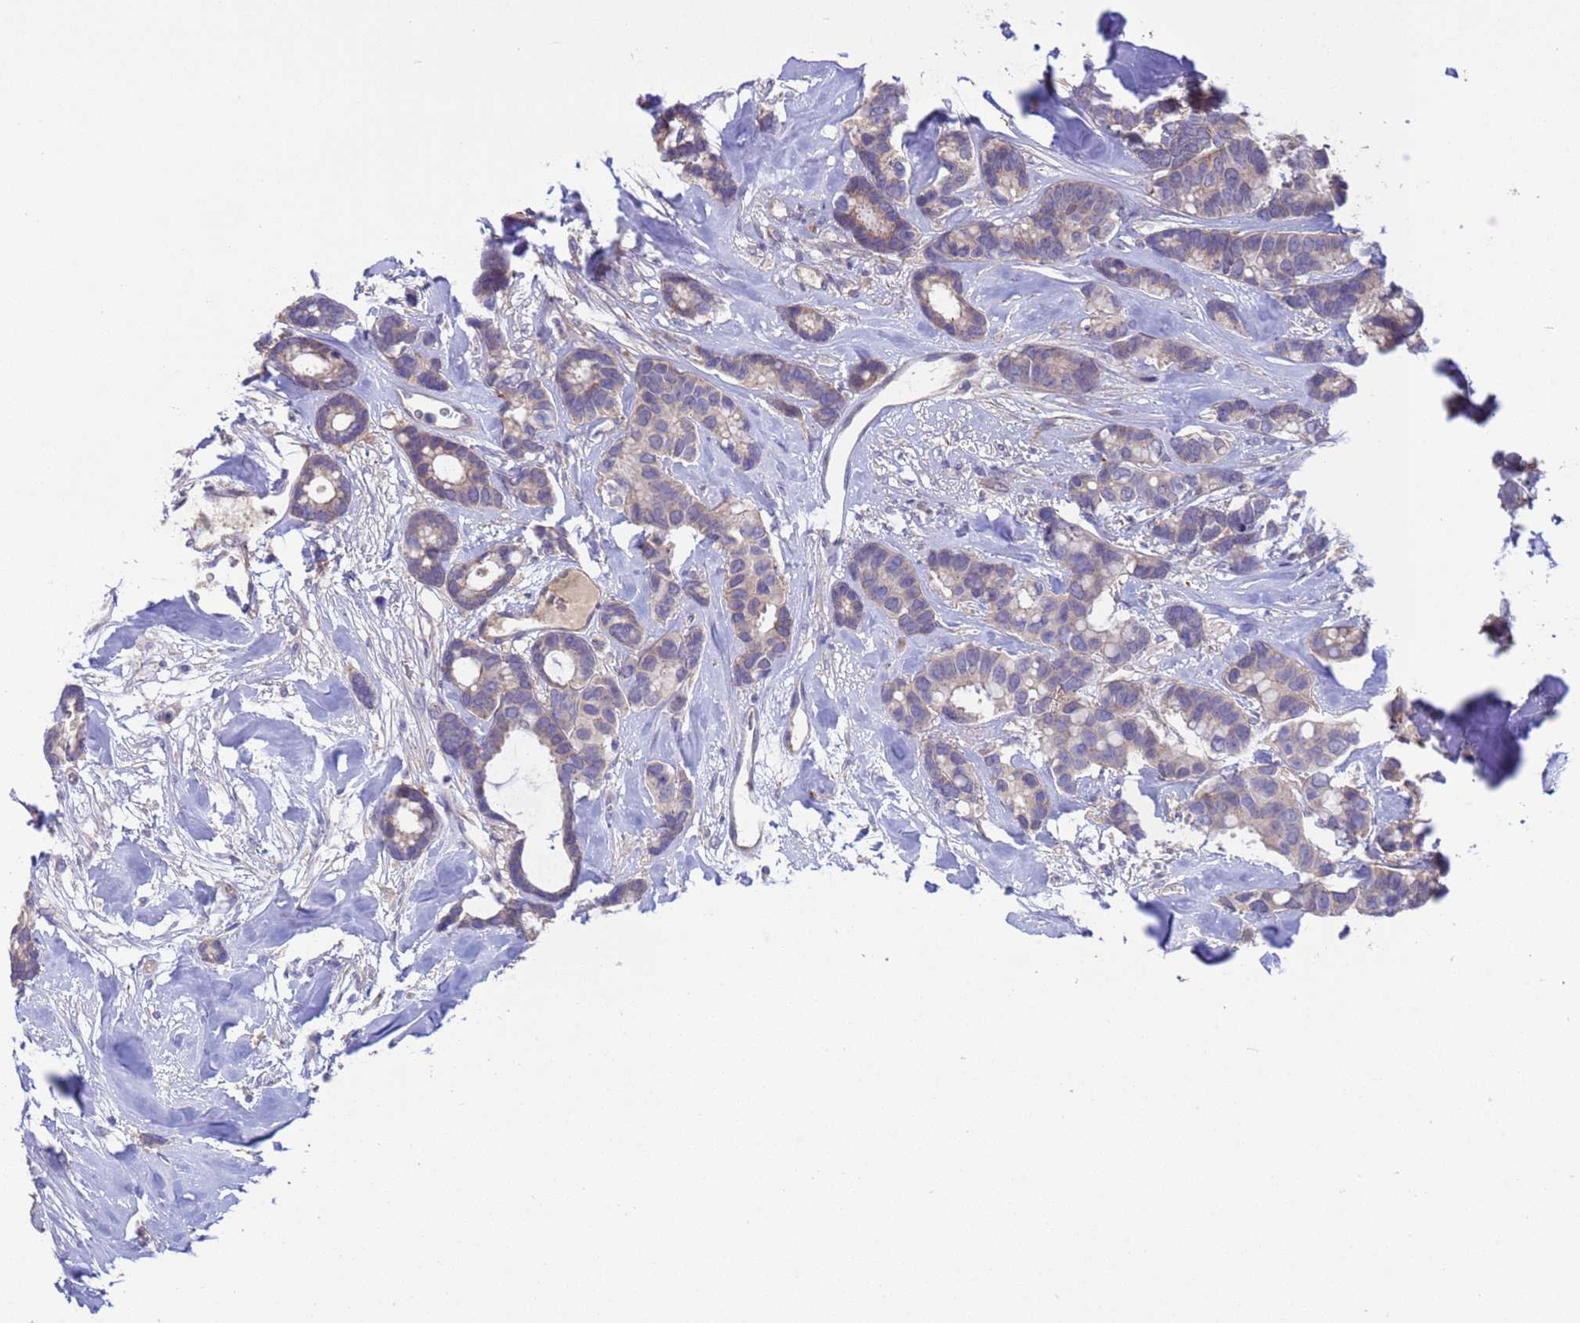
{"staining": {"intensity": "weak", "quantity": "<25%", "location": "cytoplasmic/membranous"}, "tissue": "breast cancer", "cell_type": "Tumor cells", "image_type": "cancer", "snomed": [{"axis": "morphology", "description": "Duct carcinoma"}, {"axis": "topography", "description": "Breast"}], "caption": "High magnification brightfield microscopy of breast cancer (invasive ductal carcinoma) stained with DAB (brown) and counterstained with hematoxylin (blue): tumor cells show no significant staining. The staining is performed using DAB (3,3'-diaminobenzidine) brown chromogen with nuclei counter-stained in using hematoxylin.", "gene": "GJA10", "patient": {"sex": "female", "age": 87}}